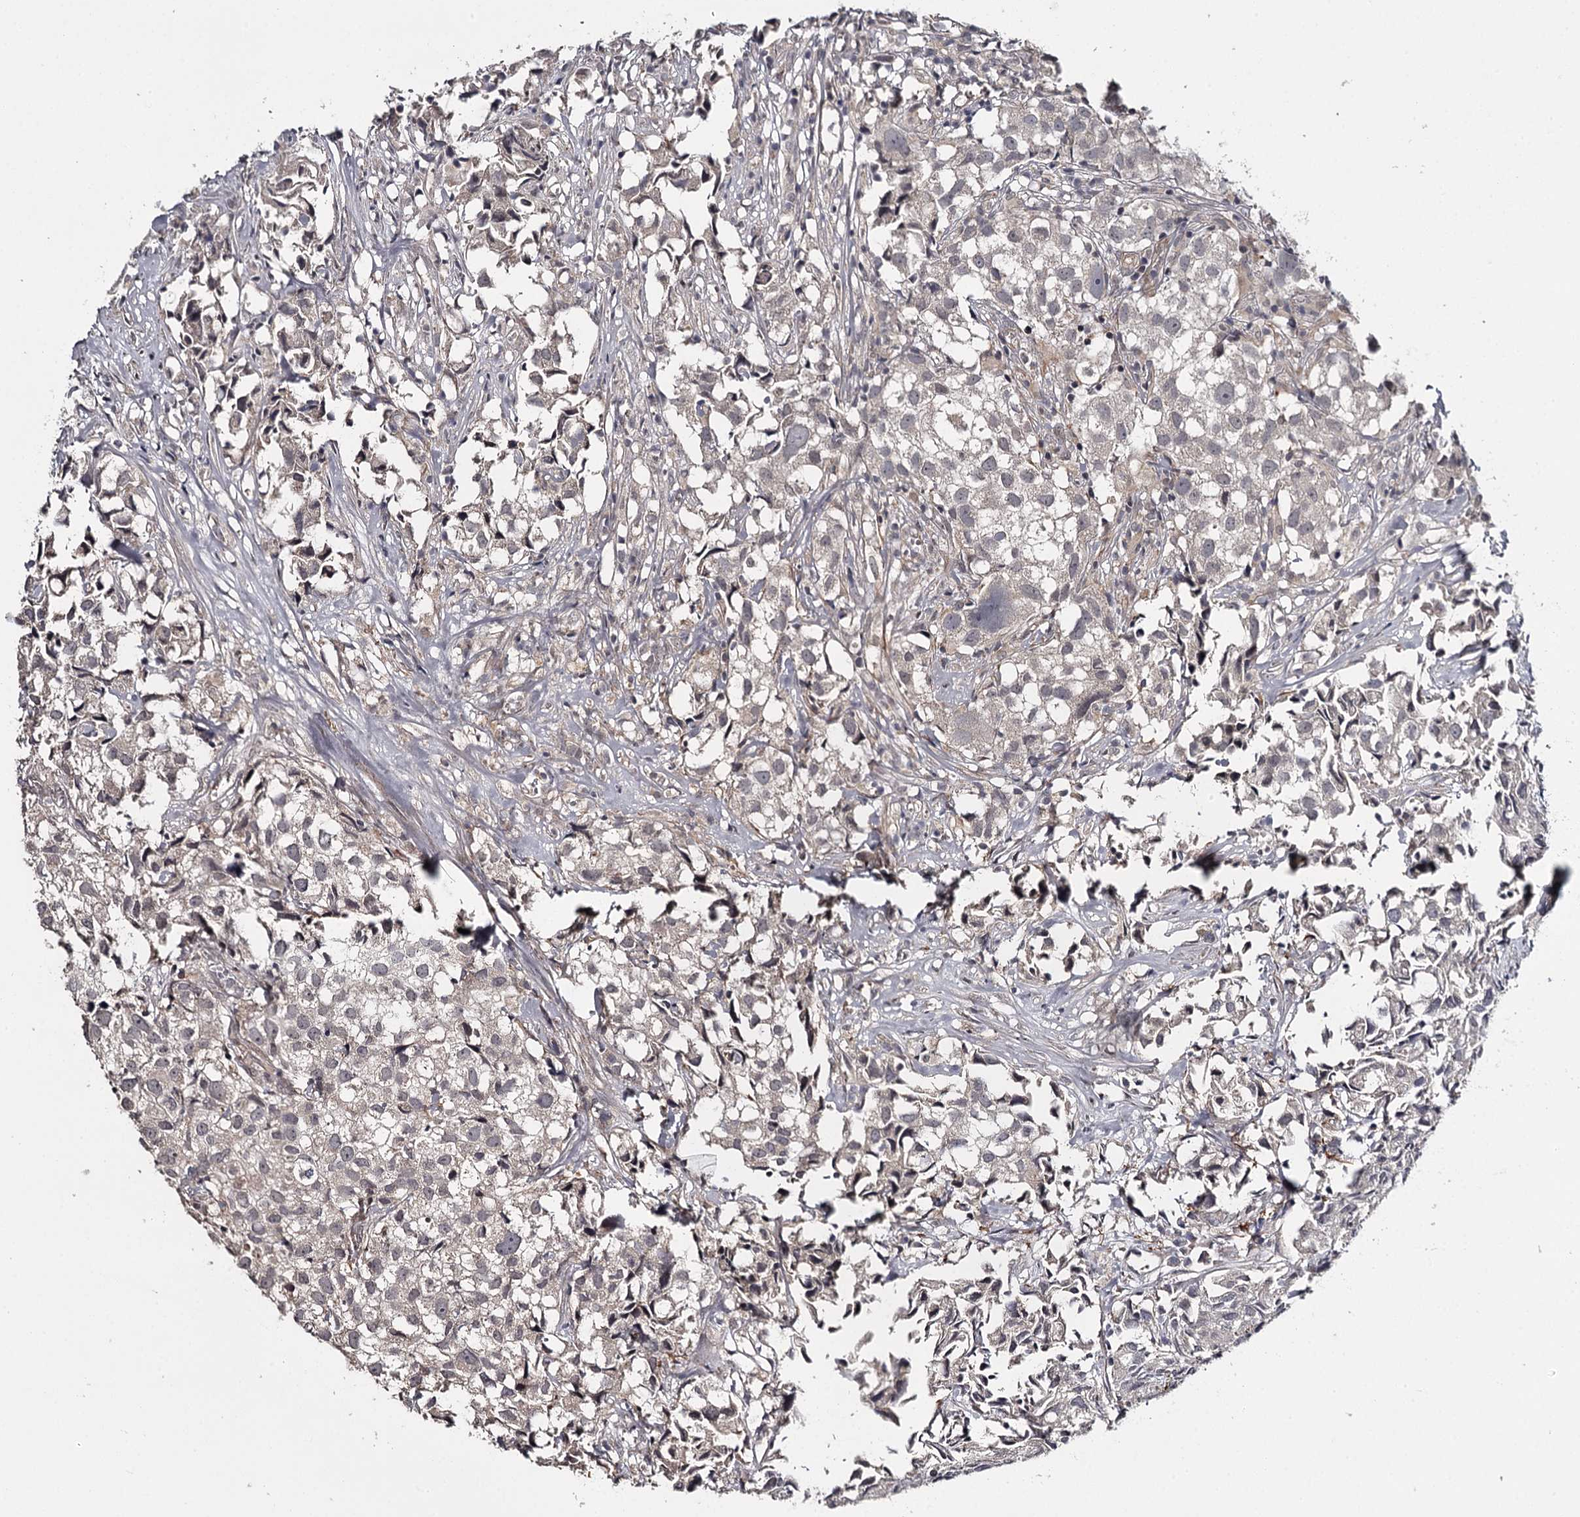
{"staining": {"intensity": "negative", "quantity": "none", "location": "none"}, "tissue": "urothelial cancer", "cell_type": "Tumor cells", "image_type": "cancer", "snomed": [{"axis": "morphology", "description": "Urothelial carcinoma, High grade"}, {"axis": "topography", "description": "Urinary bladder"}], "caption": "Immunohistochemistry photomicrograph of human urothelial cancer stained for a protein (brown), which demonstrates no positivity in tumor cells.", "gene": "CWF19L2", "patient": {"sex": "female", "age": 75}}